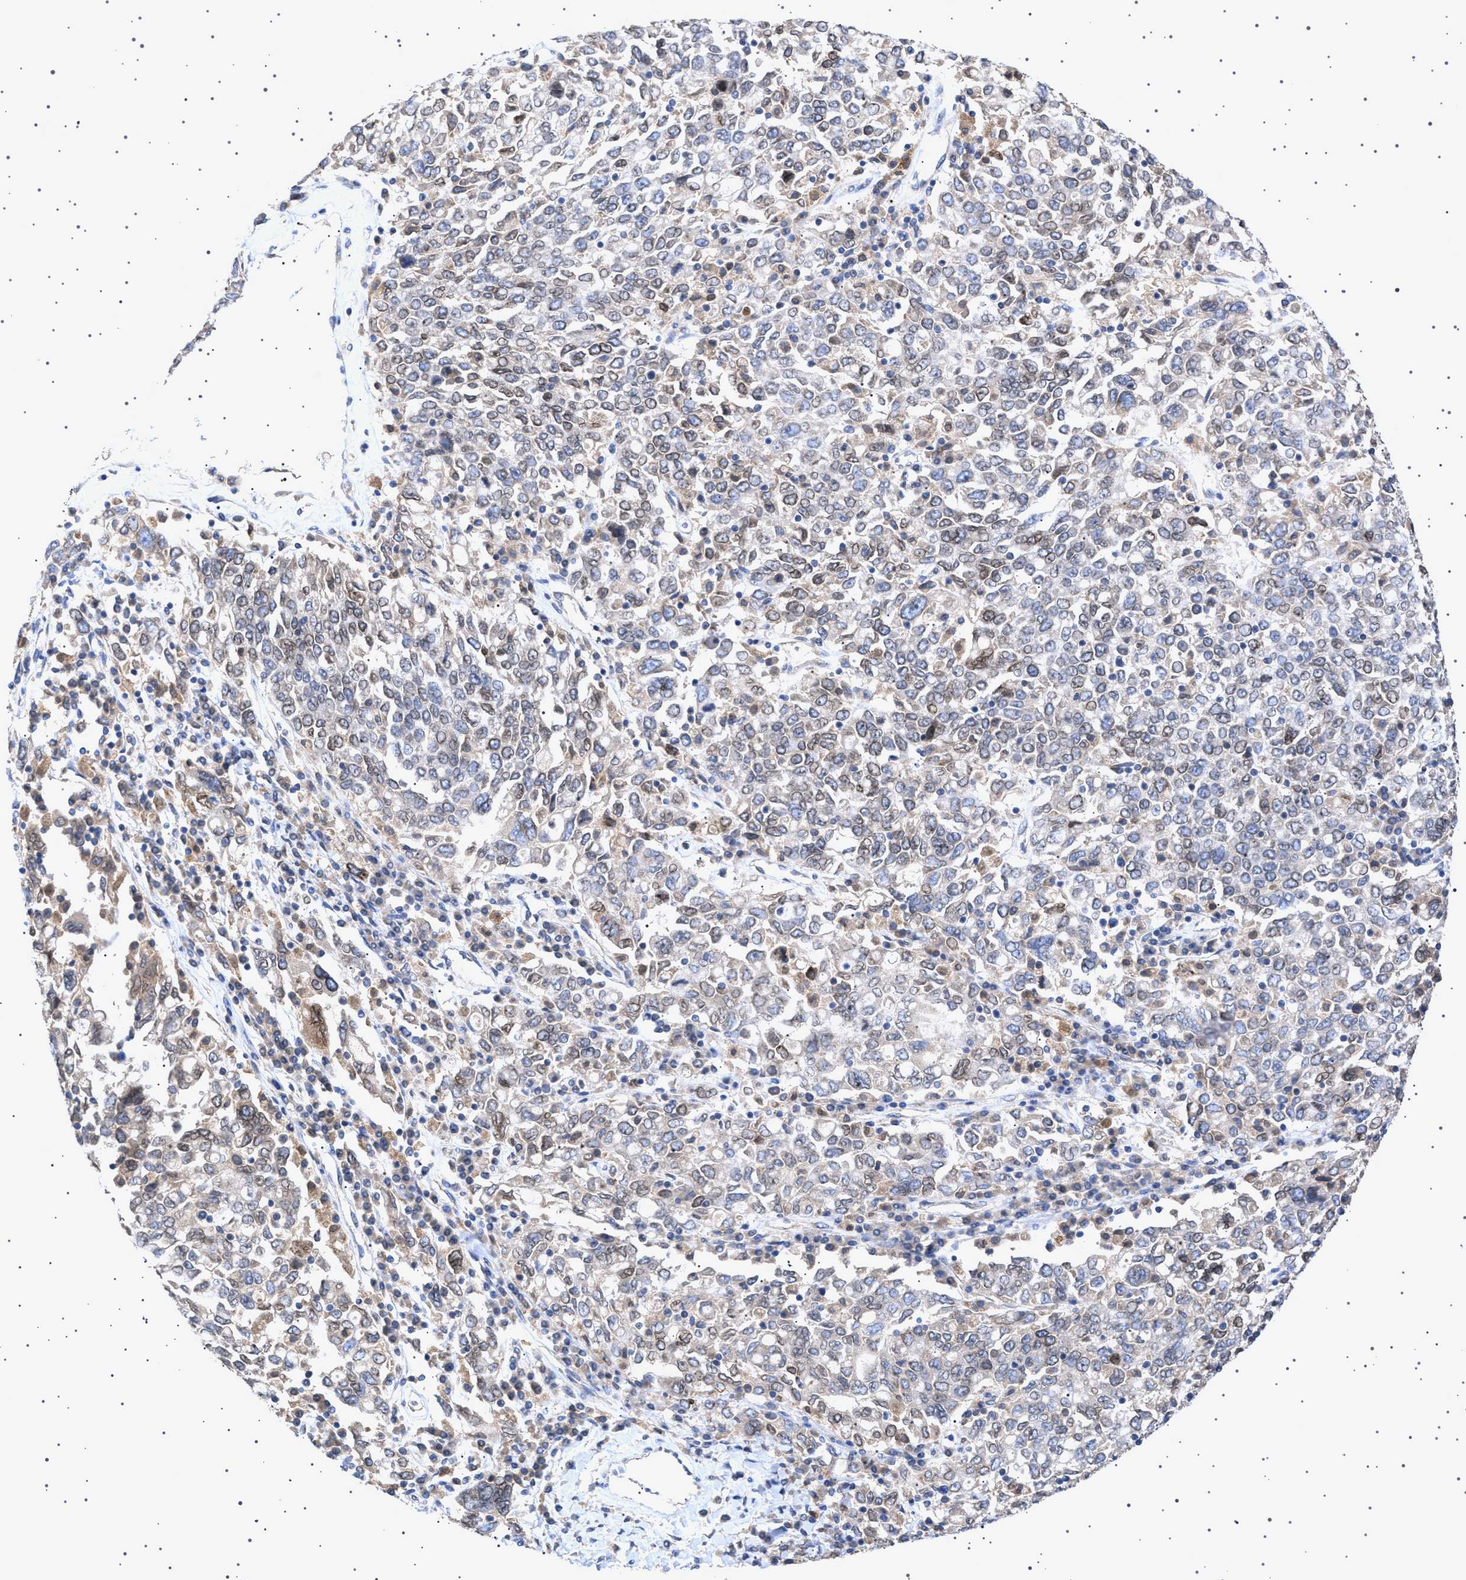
{"staining": {"intensity": "moderate", "quantity": "25%-75%", "location": "cytoplasmic/membranous,nuclear"}, "tissue": "ovarian cancer", "cell_type": "Tumor cells", "image_type": "cancer", "snomed": [{"axis": "morphology", "description": "Carcinoma, endometroid"}, {"axis": "topography", "description": "Ovary"}], "caption": "A photomicrograph showing moderate cytoplasmic/membranous and nuclear expression in approximately 25%-75% of tumor cells in ovarian cancer (endometroid carcinoma), as visualized by brown immunohistochemical staining.", "gene": "NUP93", "patient": {"sex": "female", "age": 62}}